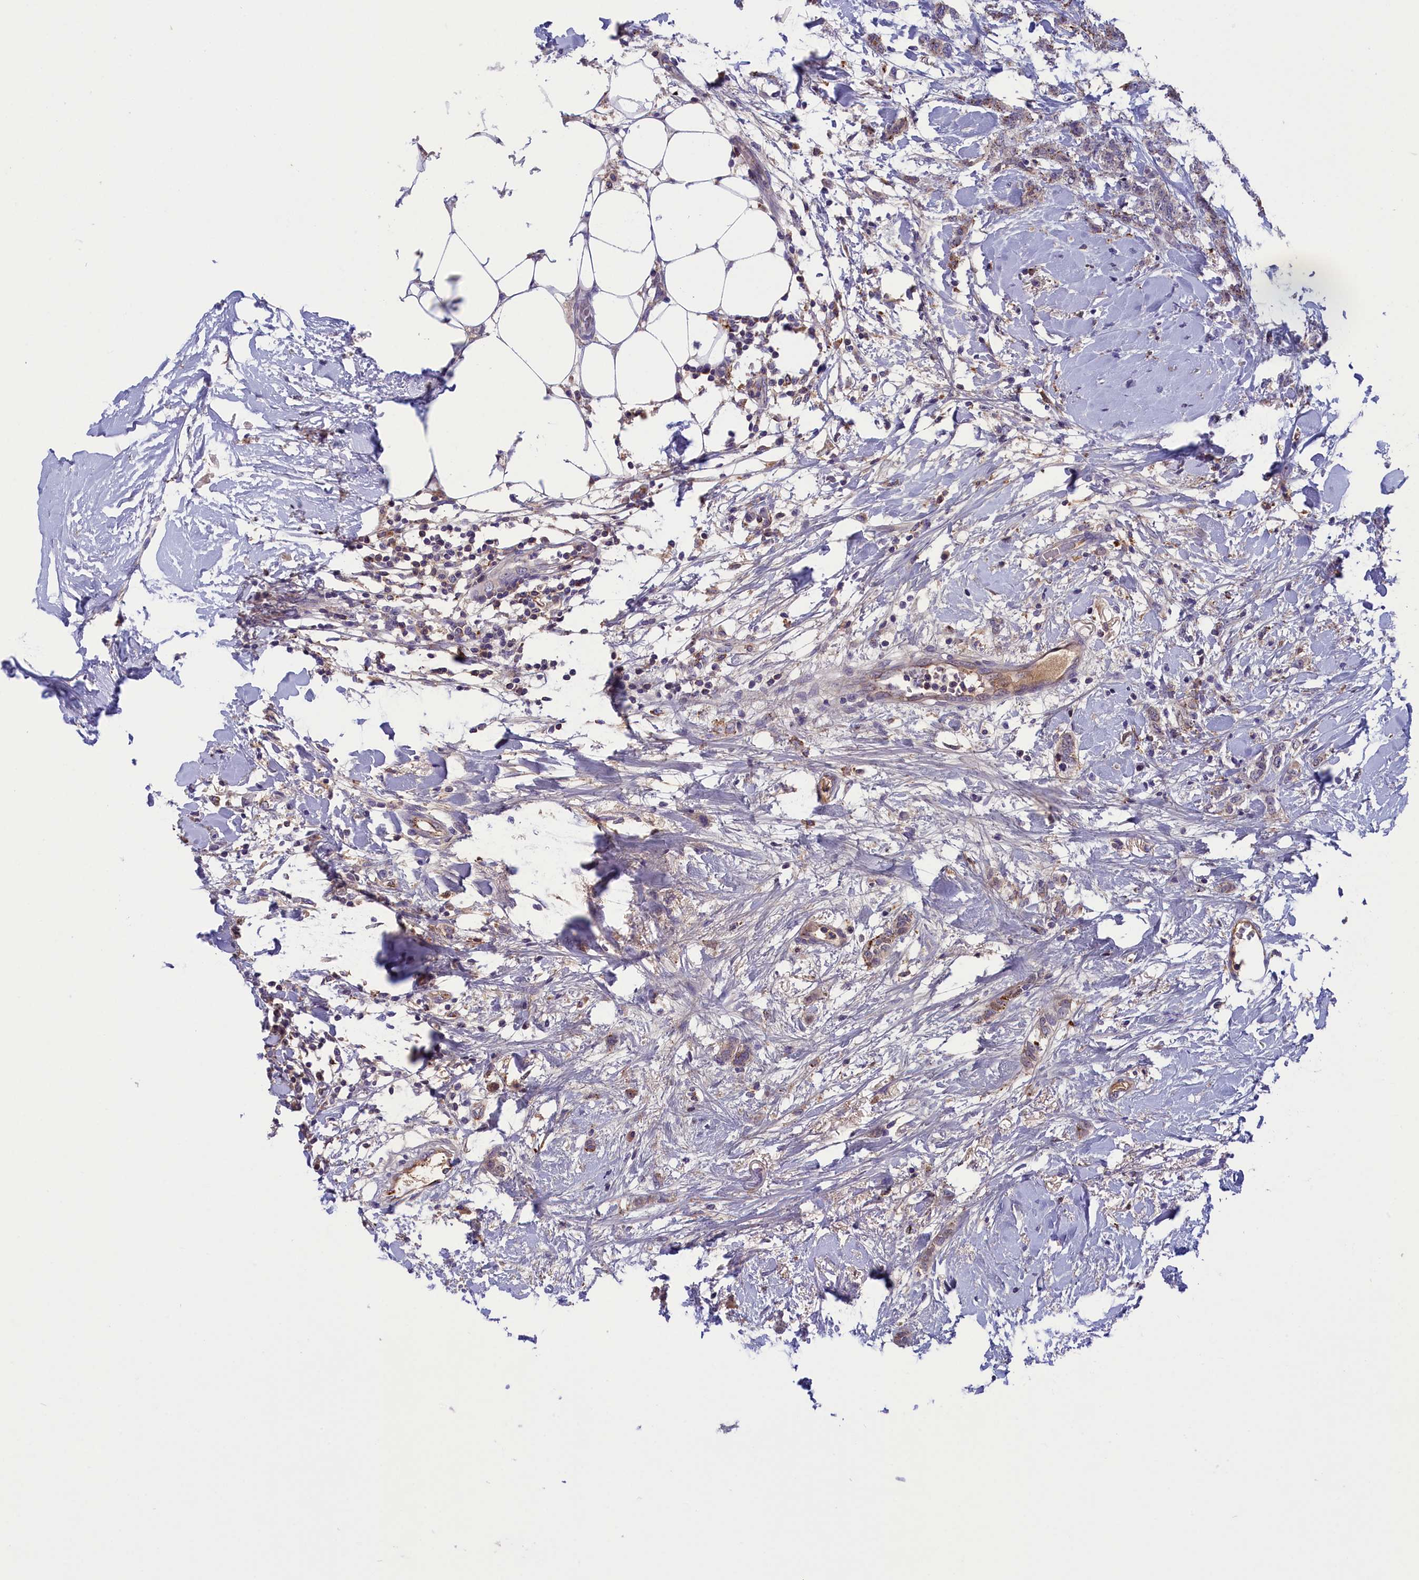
{"staining": {"intensity": "weak", "quantity": "25%-75%", "location": "cytoplasmic/membranous"}, "tissue": "breast cancer", "cell_type": "Tumor cells", "image_type": "cancer", "snomed": [{"axis": "morphology", "description": "Duct carcinoma"}, {"axis": "topography", "description": "Breast"}], "caption": "This is a histology image of IHC staining of breast intraductal carcinoma, which shows weak staining in the cytoplasmic/membranous of tumor cells.", "gene": "STYX", "patient": {"sex": "female", "age": 72}}